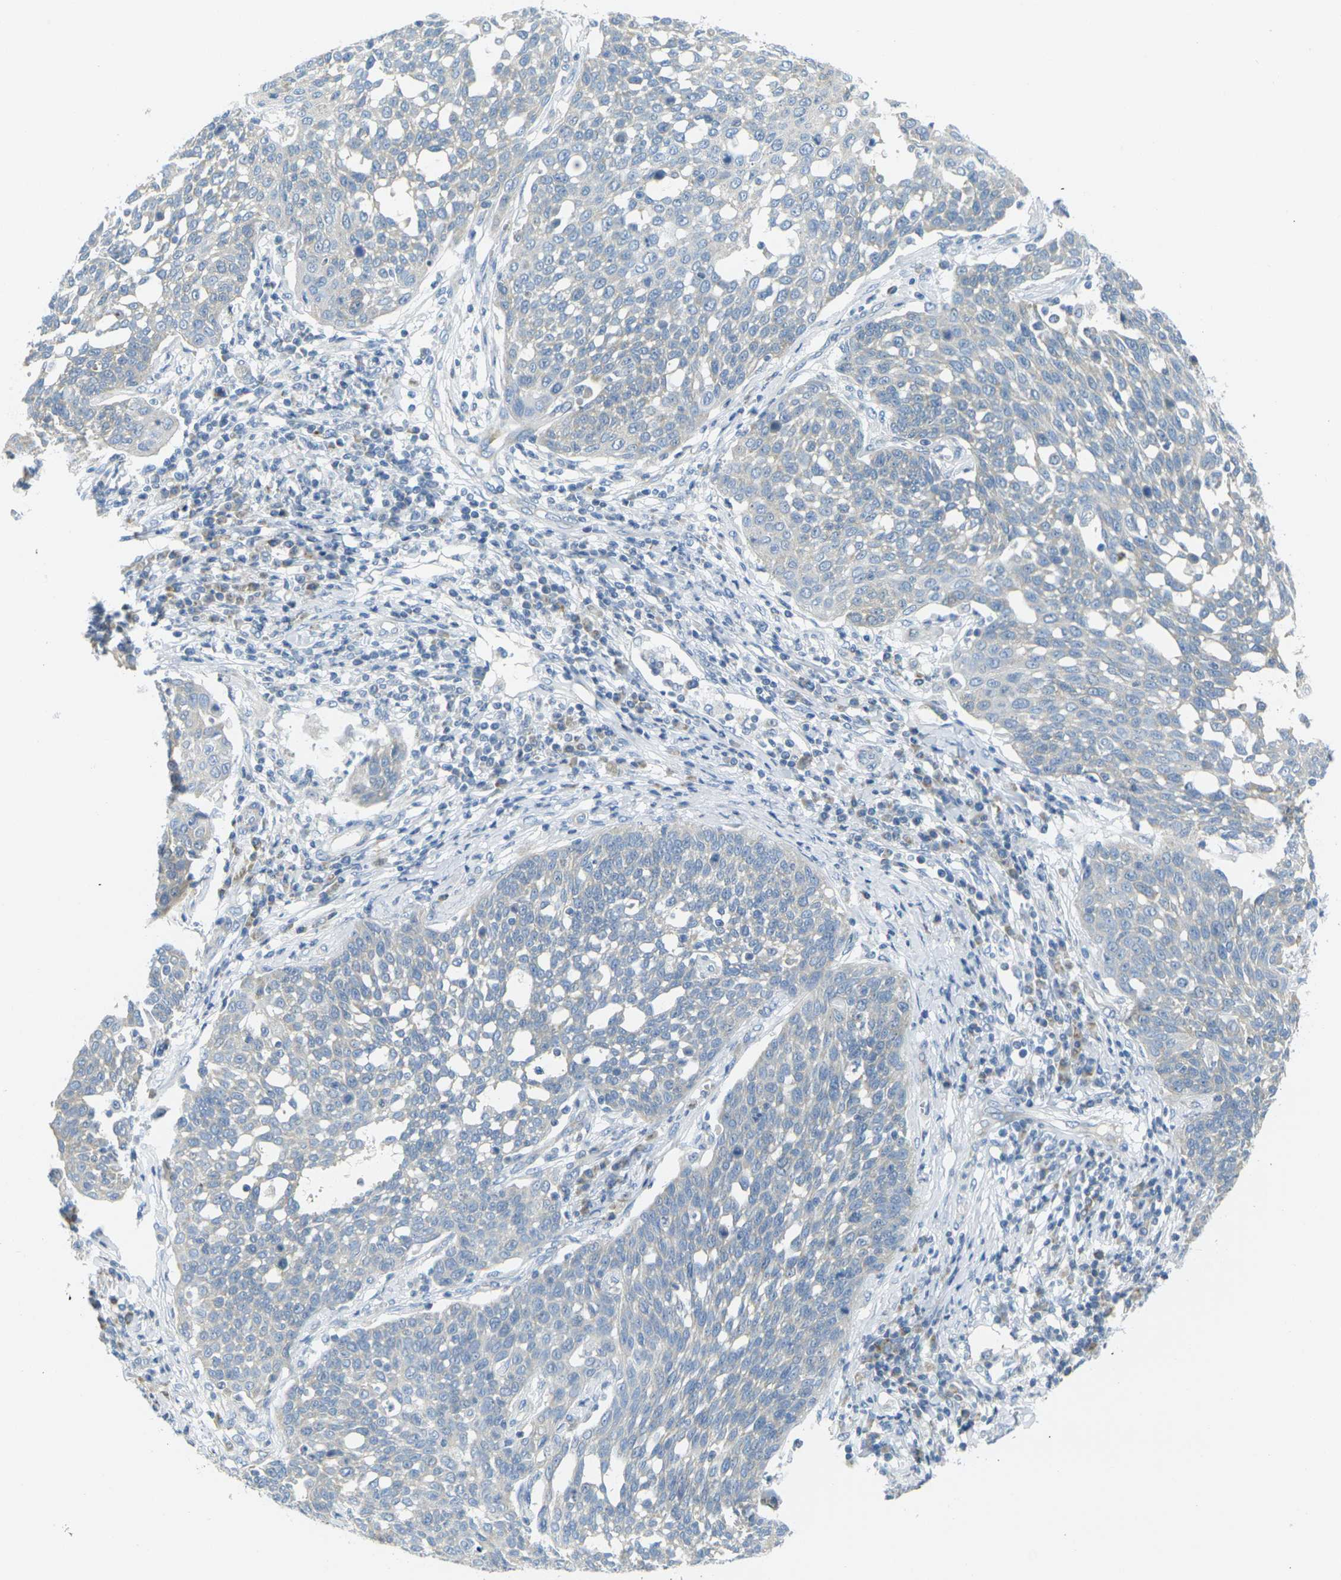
{"staining": {"intensity": "negative", "quantity": "none", "location": "none"}, "tissue": "cervical cancer", "cell_type": "Tumor cells", "image_type": "cancer", "snomed": [{"axis": "morphology", "description": "Squamous cell carcinoma, NOS"}, {"axis": "topography", "description": "Cervix"}], "caption": "This is a image of immunohistochemistry (IHC) staining of cervical squamous cell carcinoma, which shows no staining in tumor cells. Nuclei are stained in blue.", "gene": "PARD6B", "patient": {"sex": "female", "age": 34}}